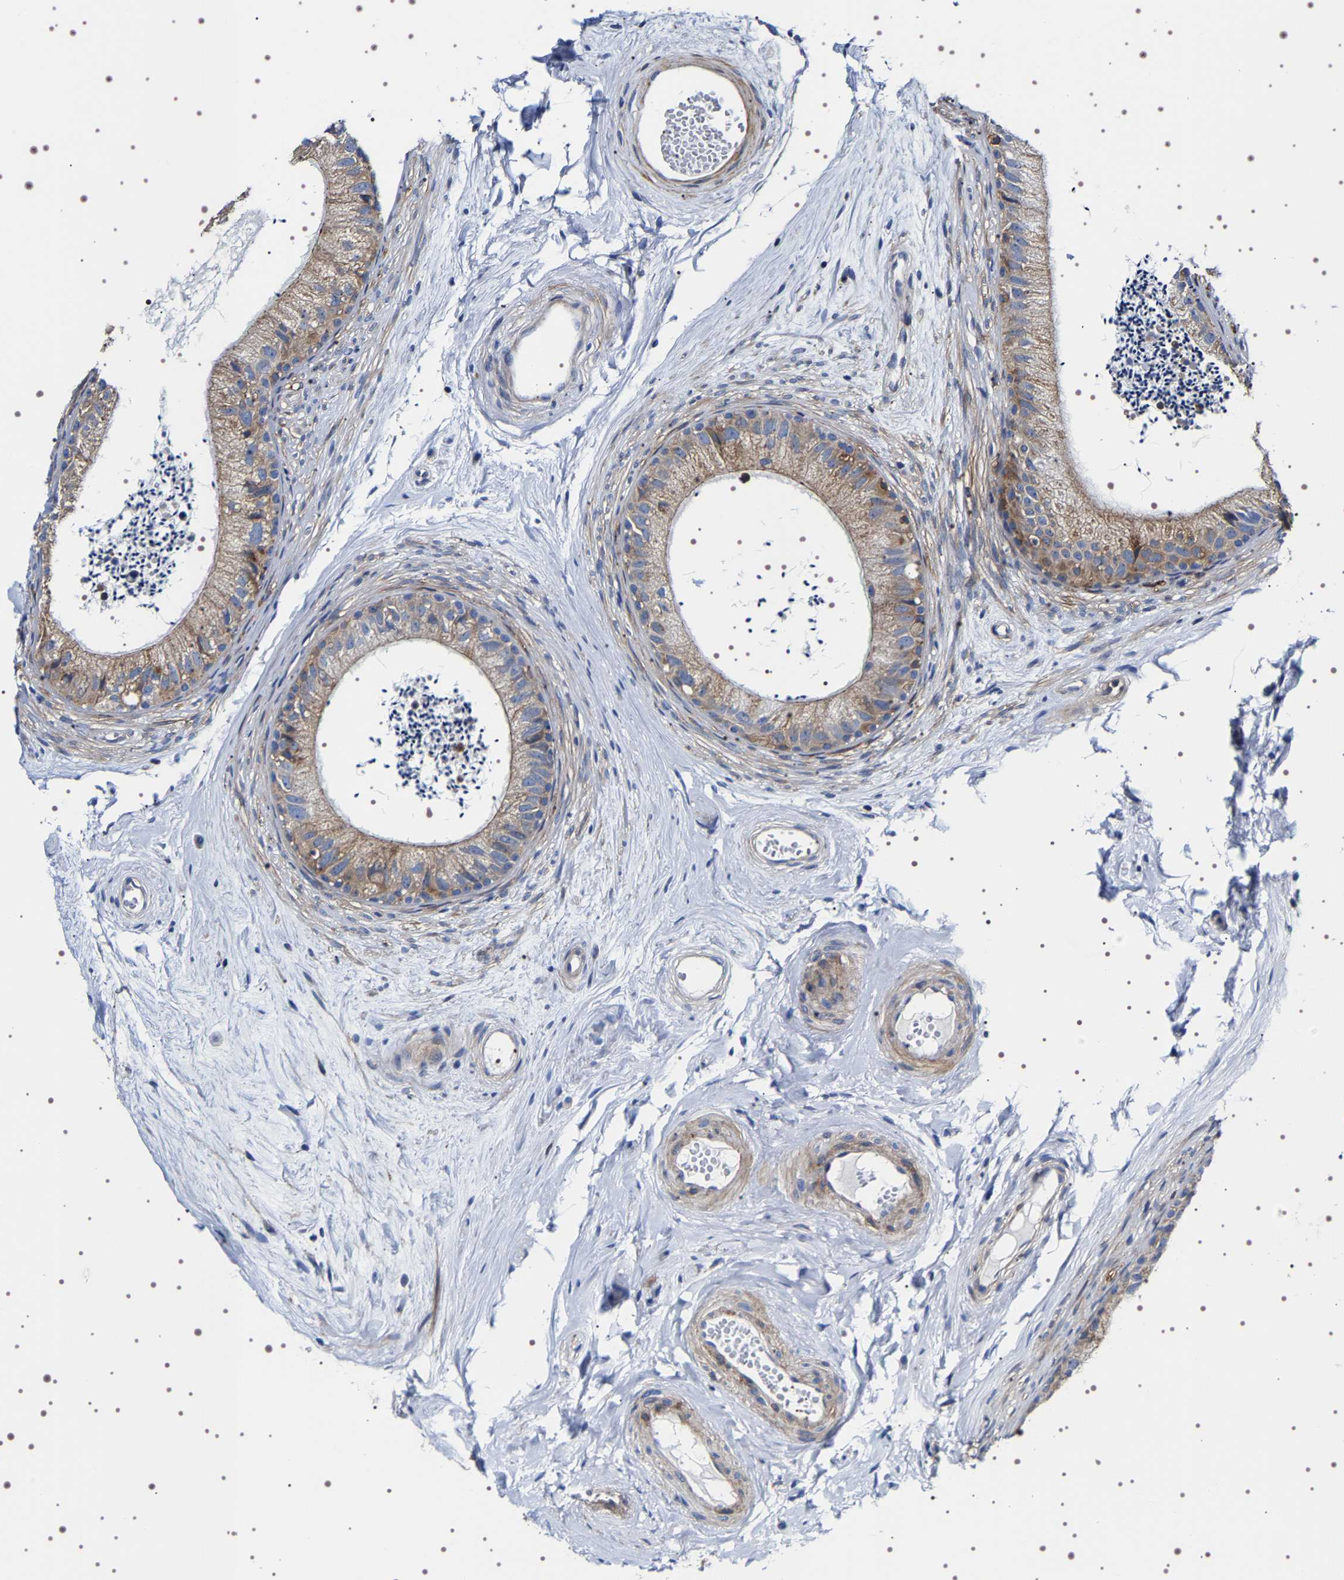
{"staining": {"intensity": "moderate", "quantity": ">75%", "location": "cytoplasmic/membranous"}, "tissue": "epididymis", "cell_type": "Glandular cells", "image_type": "normal", "snomed": [{"axis": "morphology", "description": "Normal tissue, NOS"}, {"axis": "topography", "description": "Epididymis"}], "caption": "The histopathology image shows staining of unremarkable epididymis, revealing moderate cytoplasmic/membranous protein staining (brown color) within glandular cells. (DAB (3,3'-diaminobenzidine) IHC with brightfield microscopy, high magnification).", "gene": "SQLE", "patient": {"sex": "male", "age": 56}}